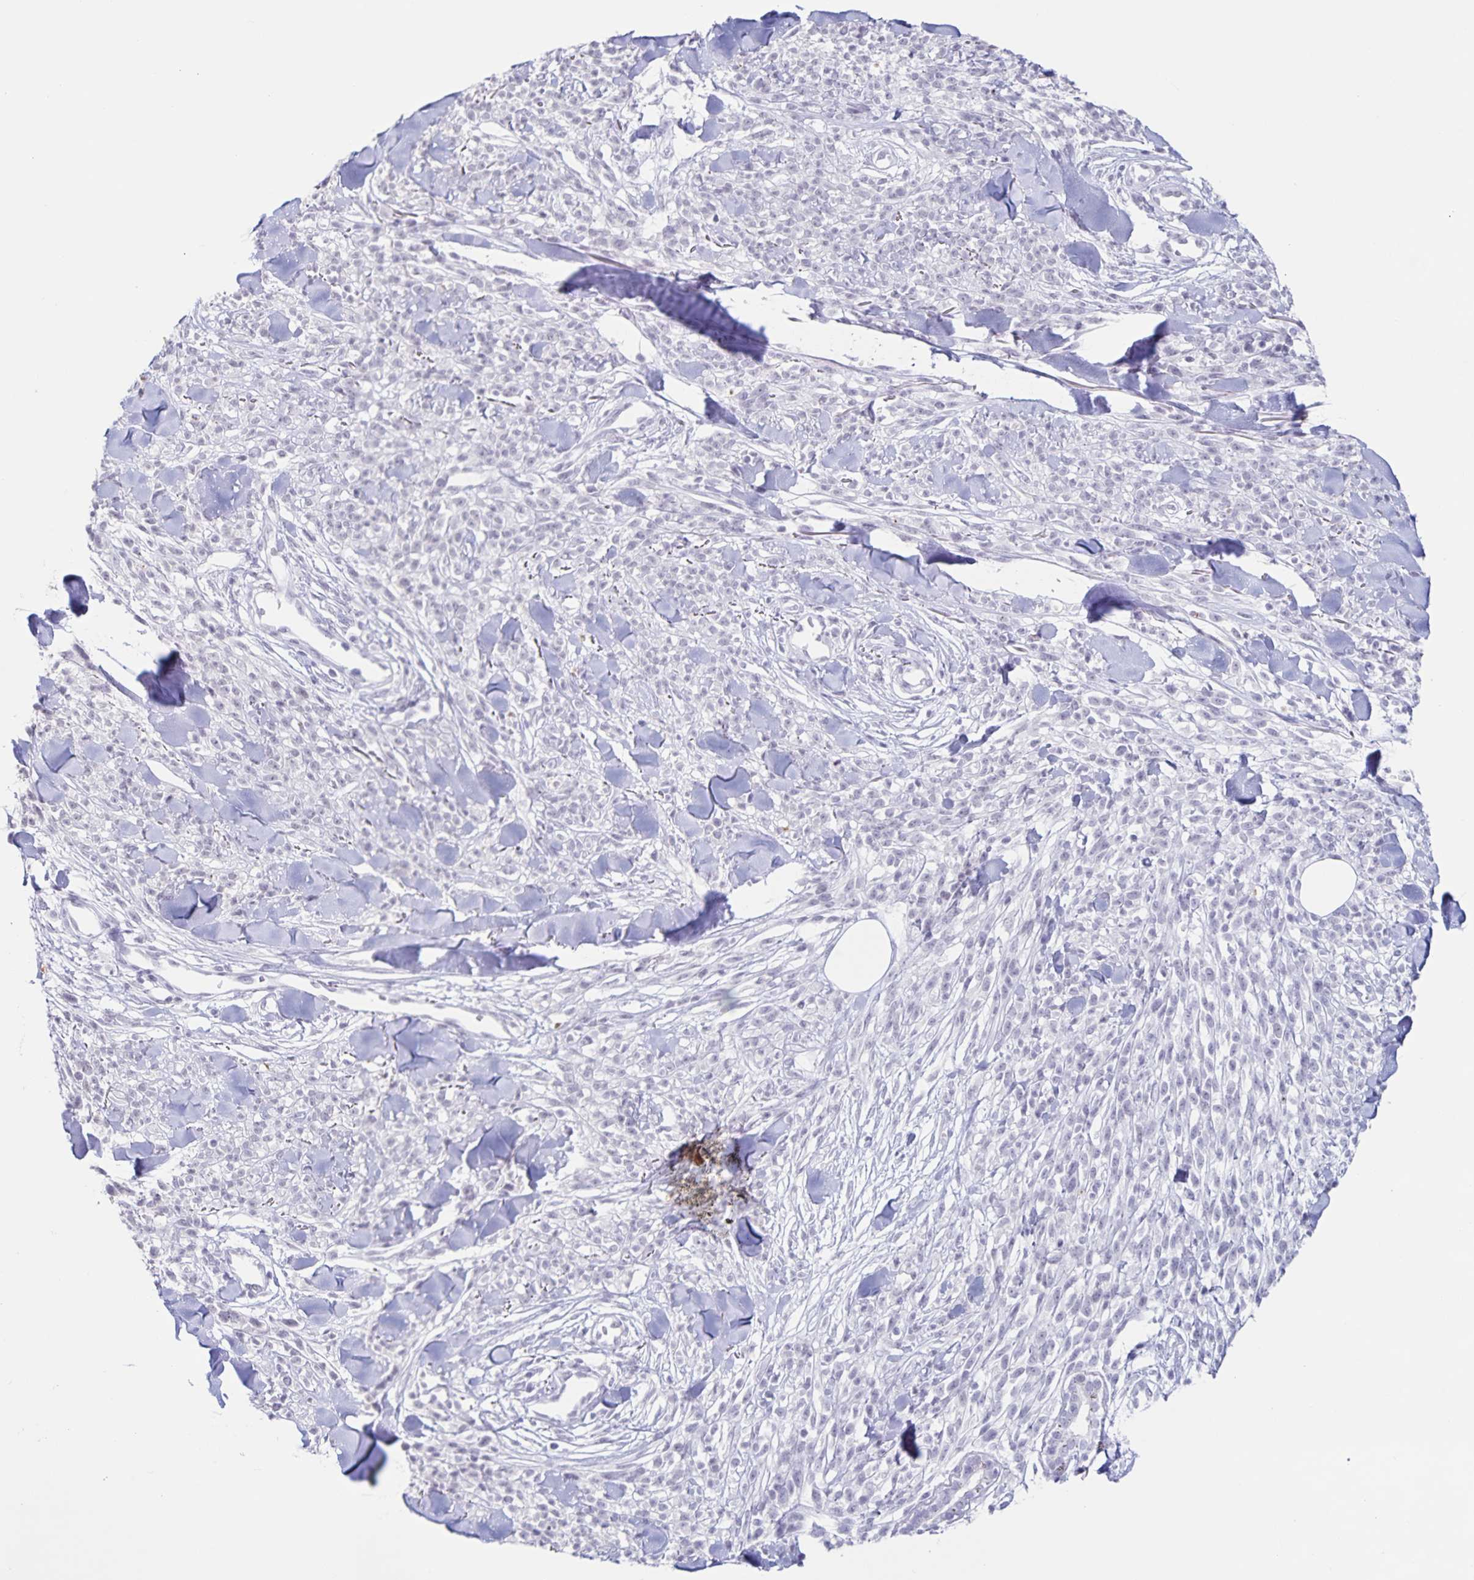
{"staining": {"intensity": "negative", "quantity": "none", "location": "none"}, "tissue": "melanoma", "cell_type": "Tumor cells", "image_type": "cancer", "snomed": [{"axis": "morphology", "description": "Malignant melanoma, NOS"}, {"axis": "topography", "description": "Skin"}, {"axis": "topography", "description": "Skin of trunk"}], "caption": "Immunohistochemistry (IHC) of human malignant melanoma demonstrates no expression in tumor cells.", "gene": "LCE6A", "patient": {"sex": "male", "age": 74}}